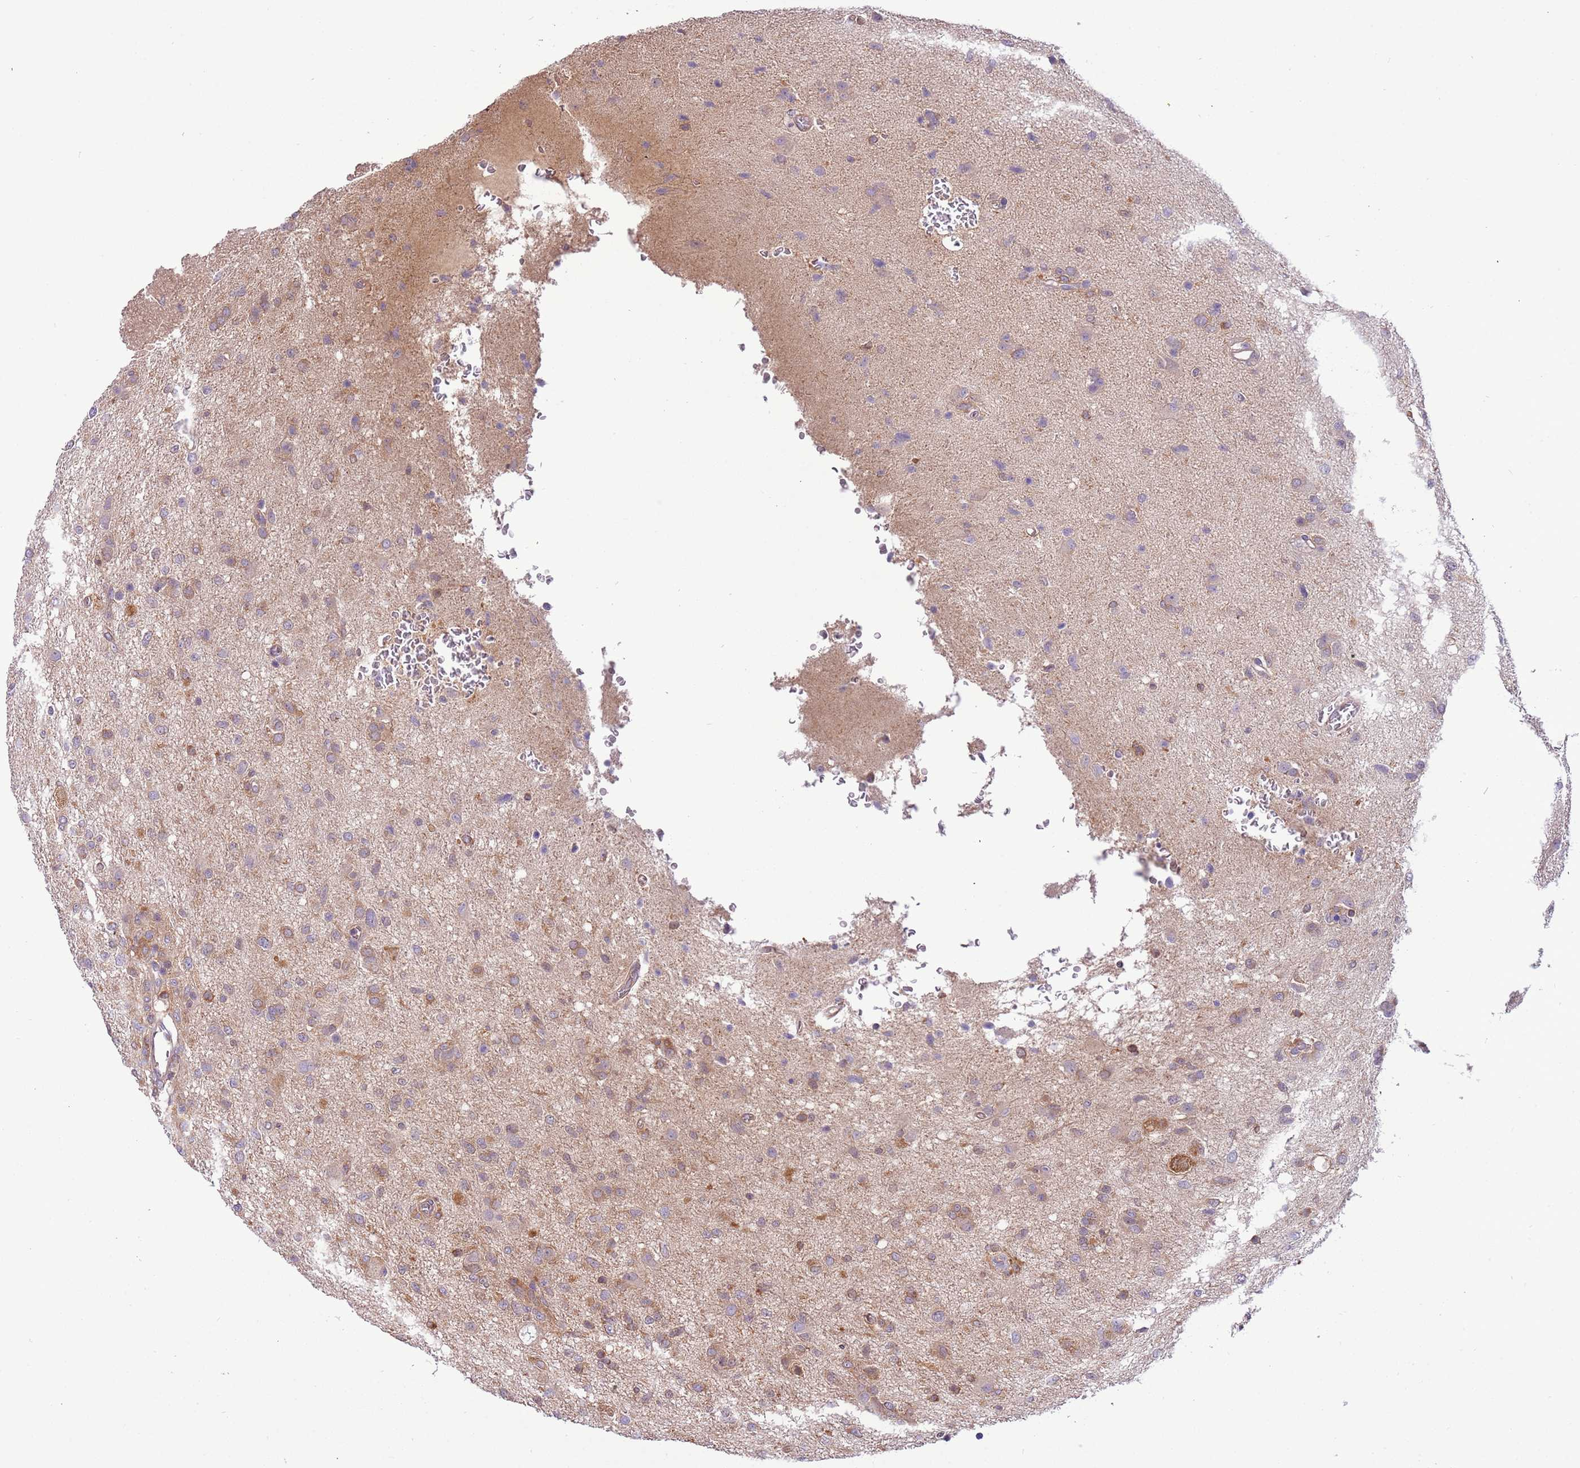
{"staining": {"intensity": "moderate", "quantity": "<25%", "location": "cytoplasmic/membranous"}, "tissue": "glioma", "cell_type": "Tumor cells", "image_type": "cancer", "snomed": [{"axis": "morphology", "description": "Glioma, malignant, High grade"}, {"axis": "topography", "description": "Brain"}], "caption": "Tumor cells exhibit low levels of moderate cytoplasmic/membranous expression in approximately <25% of cells in malignant glioma (high-grade).", "gene": "STIP1", "patient": {"sex": "female", "age": 57}}